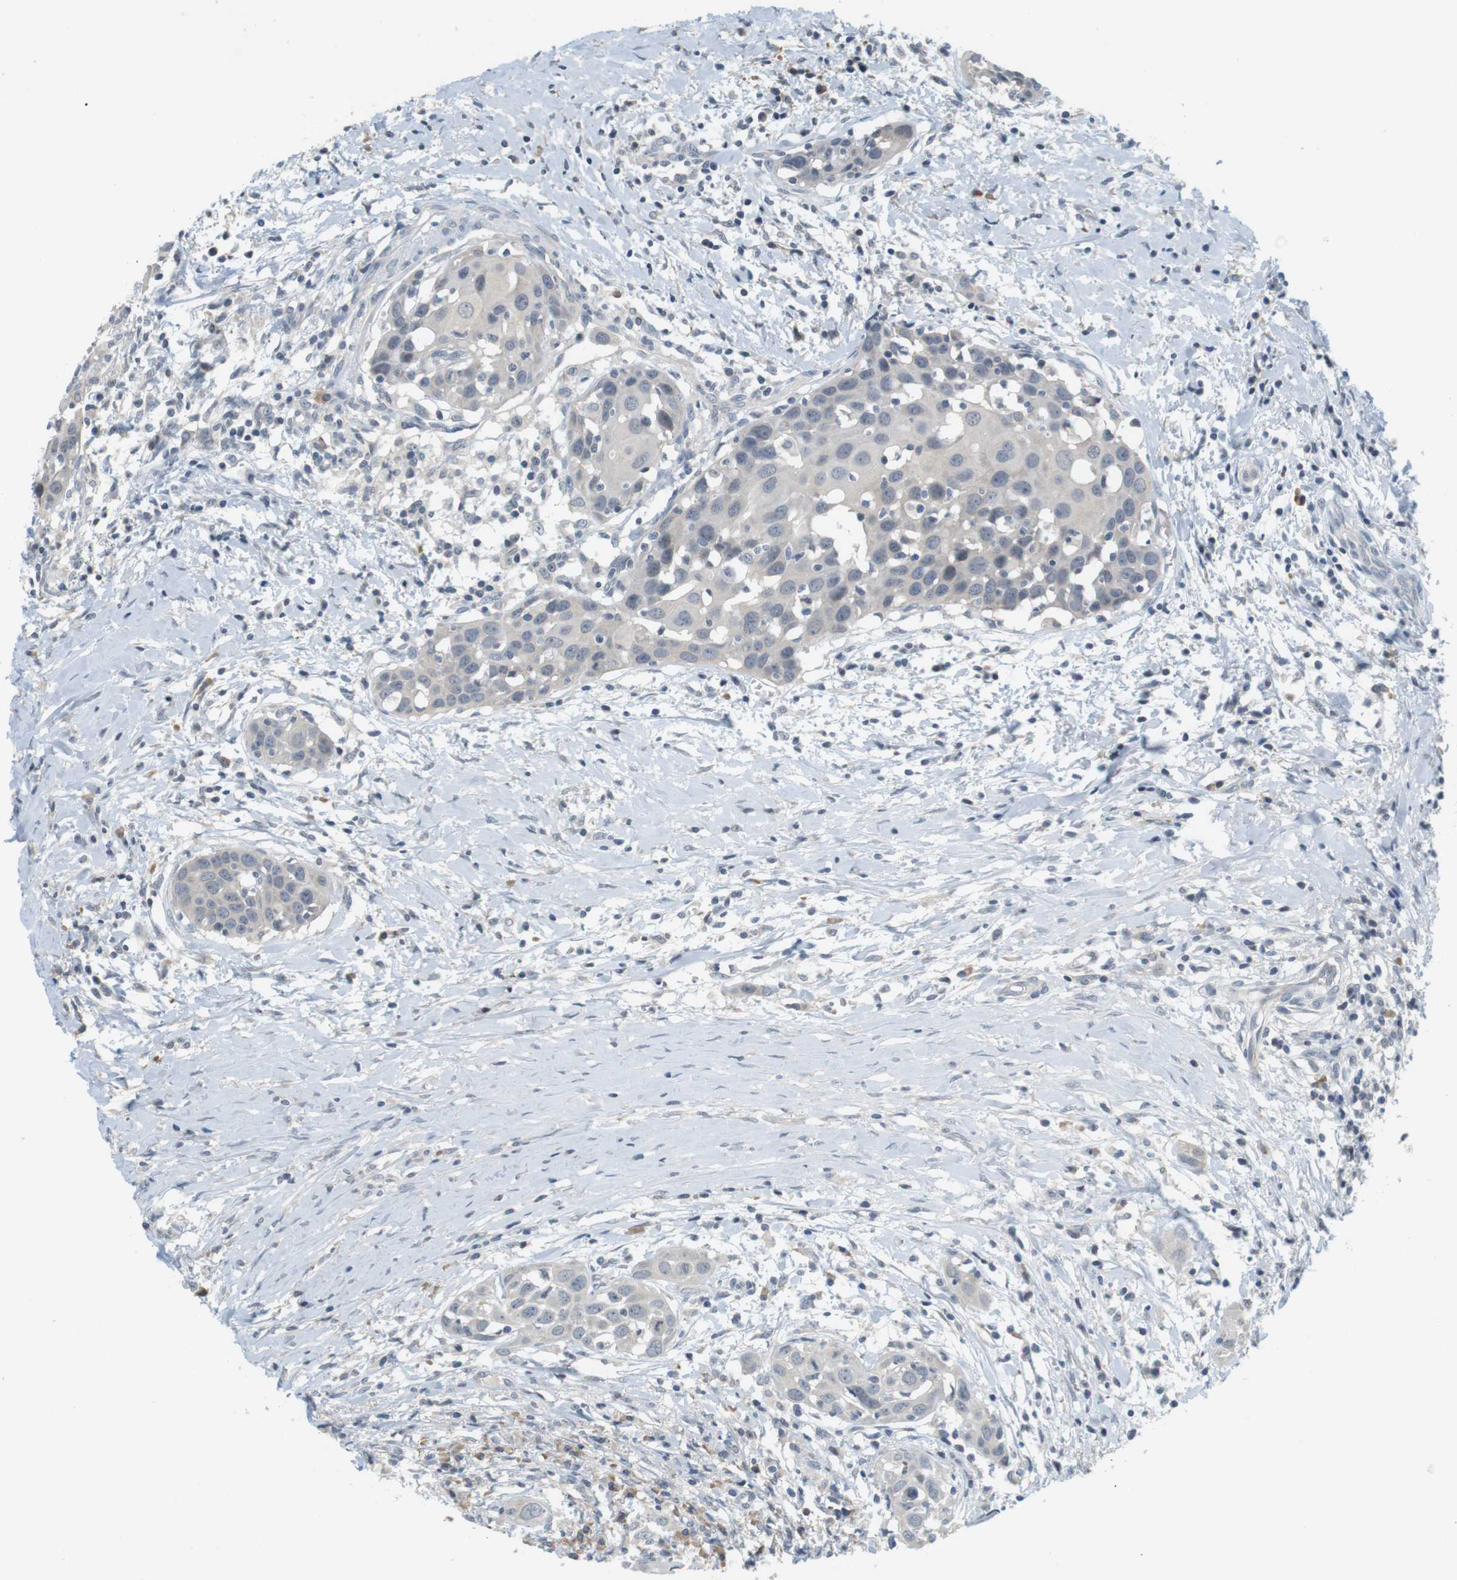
{"staining": {"intensity": "negative", "quantity": "none", "location": "none"}, "tissue": "head and neck cancer", "cell_type": "Tumor cells", "image_type": "cancer", "snomed": [{"axis": "morphology", "description": "Squamous cell carcinoma, NOS"}, {"axis": "topography", "description": "Oral tissue"}, {"axis": "topography", "description": "Head-Neck"}], "caption": "The immunohistochemistry (IHC) photomicrograph has no significant positivity in tumor cells of head and neck cancer tissue.", "gene": "WNT7A", "patient": {"sex": "female", "age": 50}}